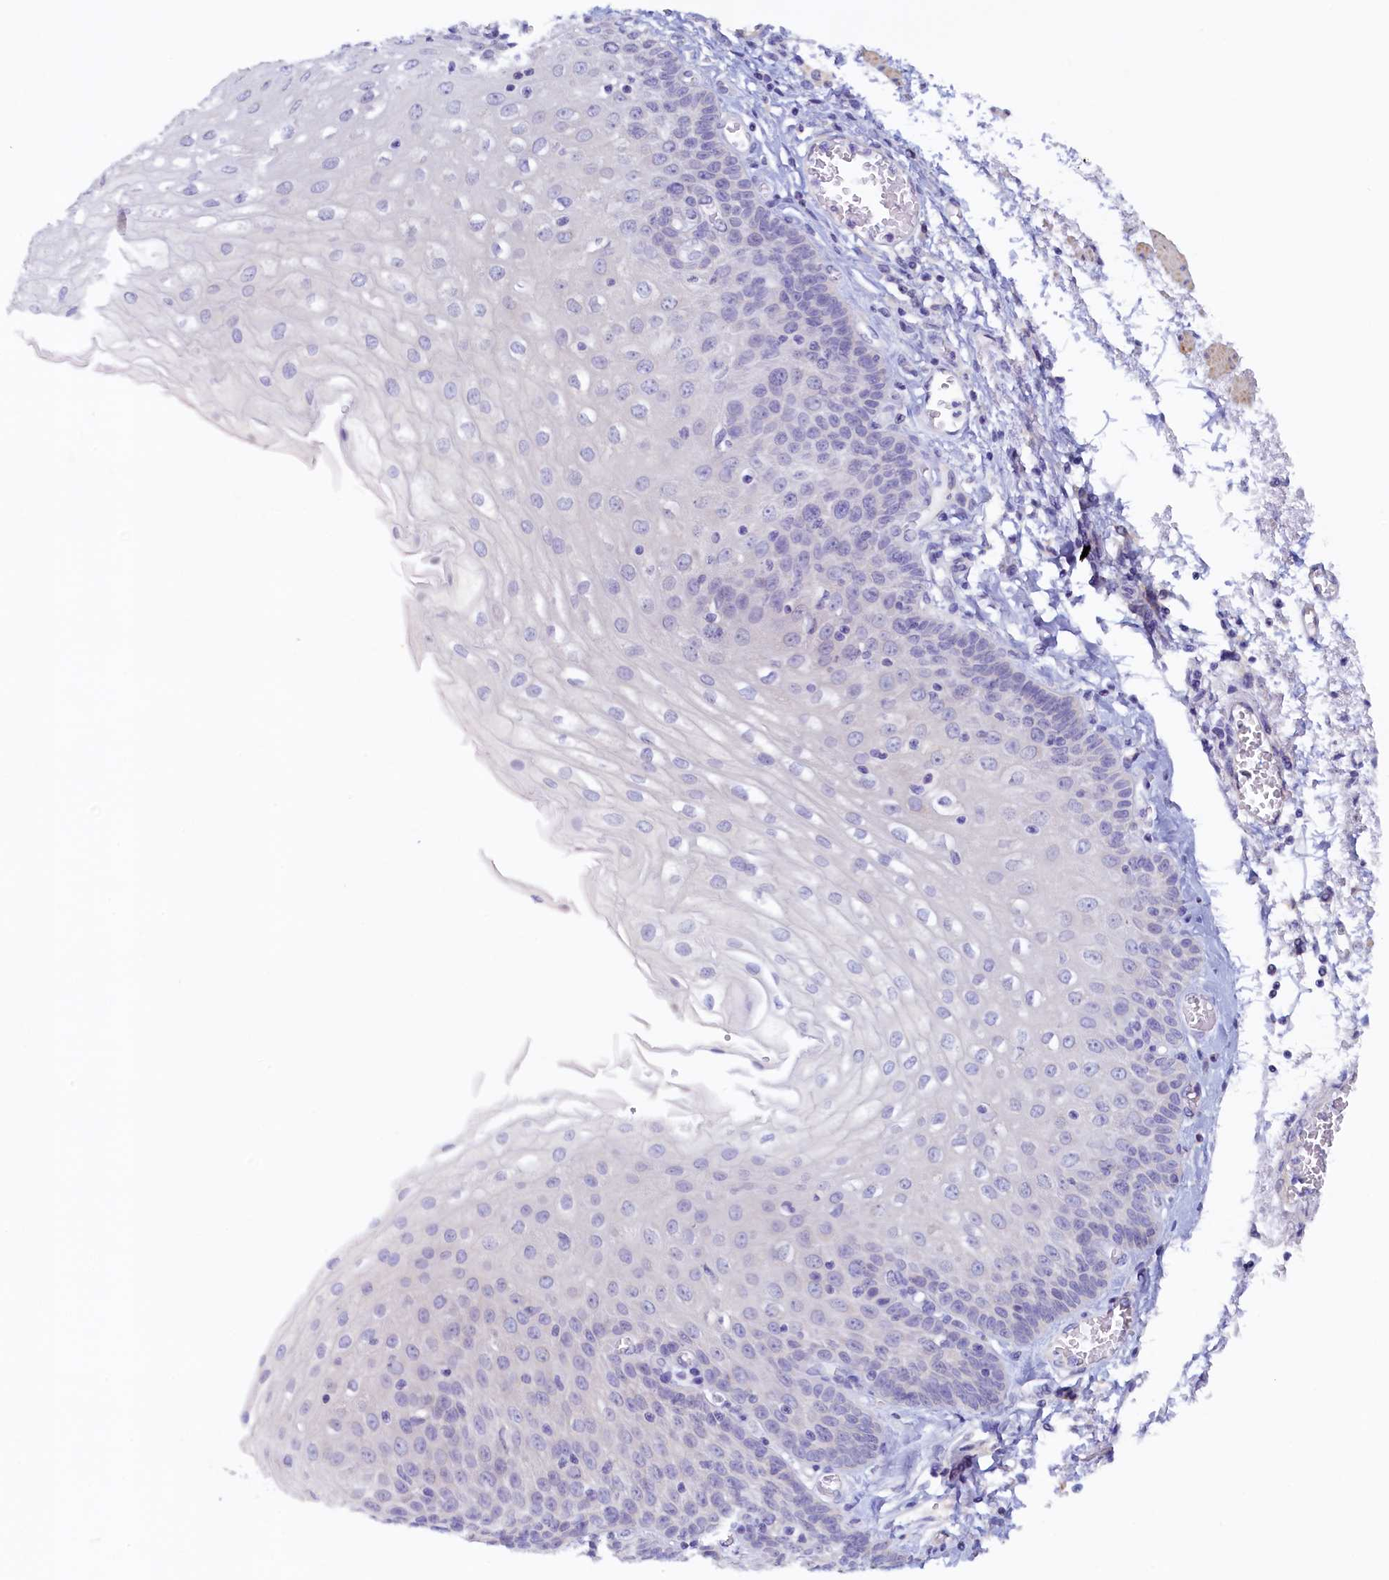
{"staining": {"intensity": "negative", "quantity": "none", "location": "none"}, "tissue": "esophagus", "cell_type": "Squamous epithelial cells", "image_type": "normal", "snomed": [{"axis": "morphology", "description": "Normal tissue, NOS"}, {"axis": "topography", "description": "Esophagus"}], "caption": "Immunohistochemistry (IHC) of unremarkable esophagus displays no positivity in squamous epithelial cells. (DAB (3,3'-diaminobenzidine) IHC with hematoxylin counter stain).", "gene": "DTD1", "patient": {"sex": "male", "age": 81}}